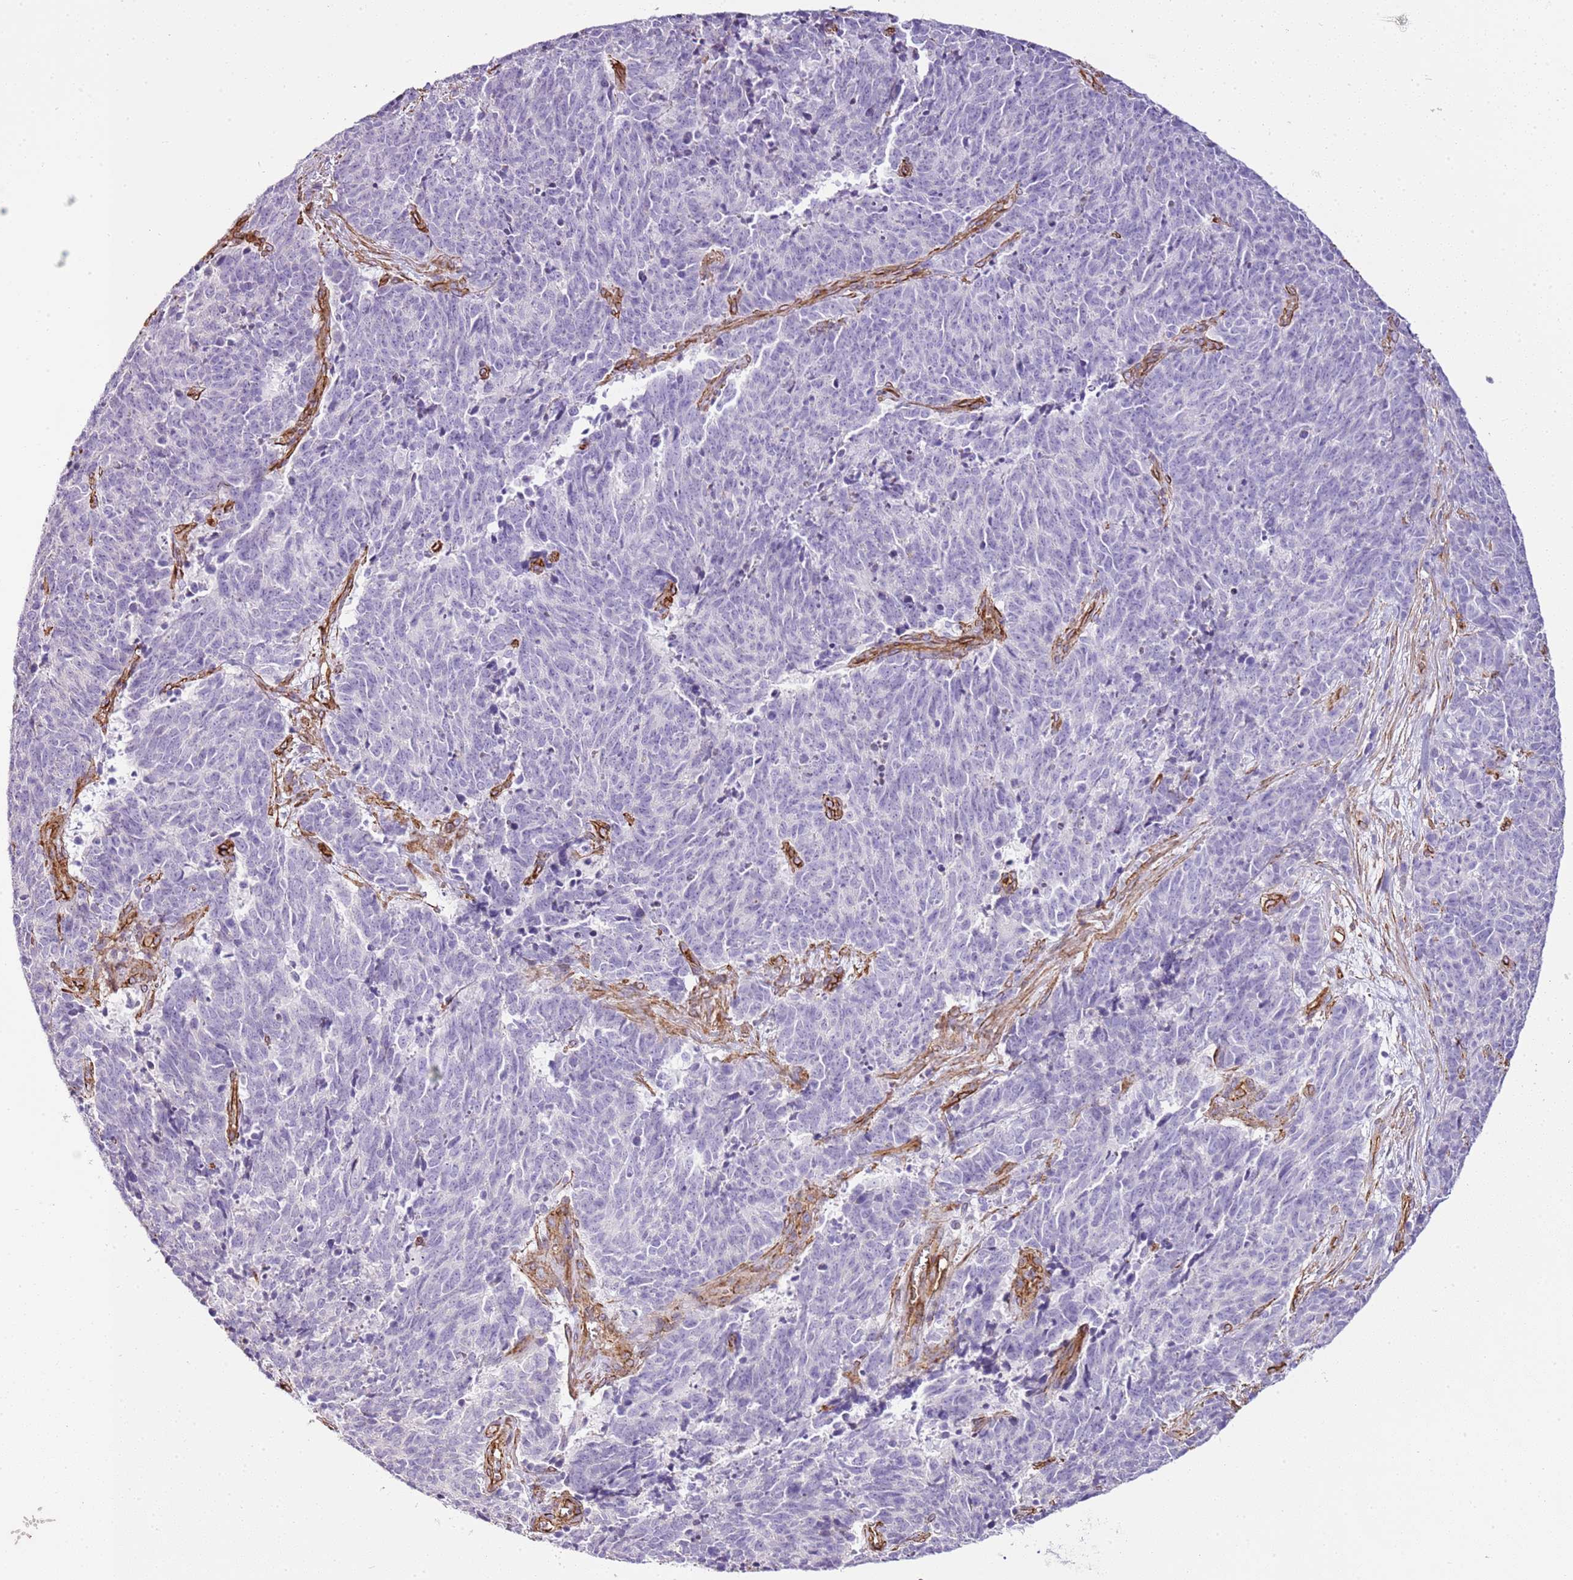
{"staining": {"intensity": "negative", "quantity": "none", "location": "none"}, "tissue": "cervical cancer", "cell_type": "Tumor cells", "image_type": "cancer", "snomed": [{"axis": "morphology", "description": "Squamous cell carcinoma, NOS"}, {"axis": "topography", "description": "Cervix"}], "caption": "Image shows no significant protein staining in tumor cells of cervical cancer. (Brightfield microscopy of DAB immunohistochemistry (IHC) at high magnification).", "gene": "CTDSPL", "patient": {"sex": "female", "age": 29}}